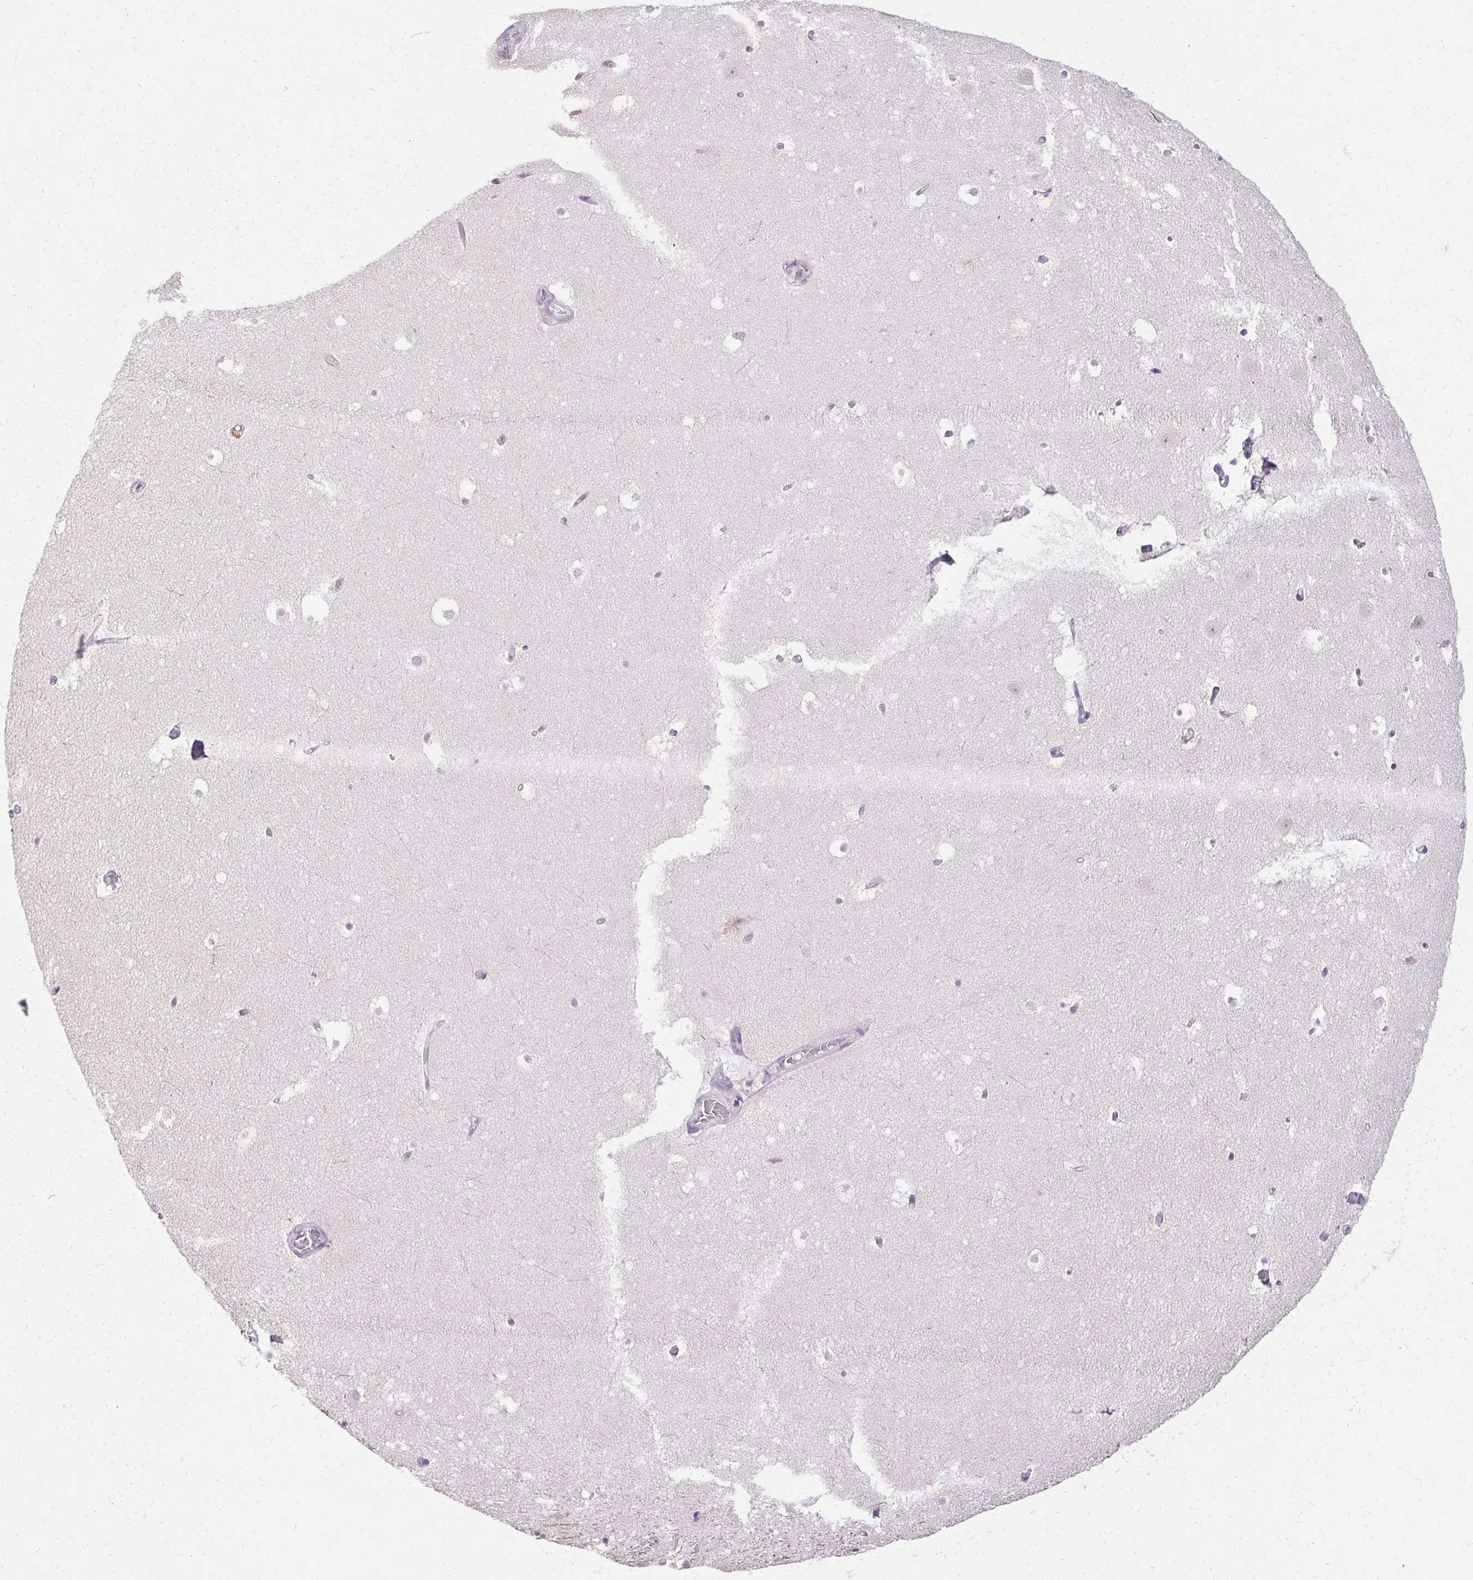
{"staining": {"intensity": "negative", "quantity": "none", "location": "none"}, "tissue": "hippocampus", "cell_type": "Glial cells", "image_type": "normal", "snomed": [{"axis": "morphology", "description": "Normal tissue, NOS"}, {"axis": "topography", "description": "Hippocampus"}], "caption": "The image demonstrates no staining of glial cells in unremarkable hippocampus.", "gene": "HSD17B3", "patient": {"sex": "female", "age": 52}}